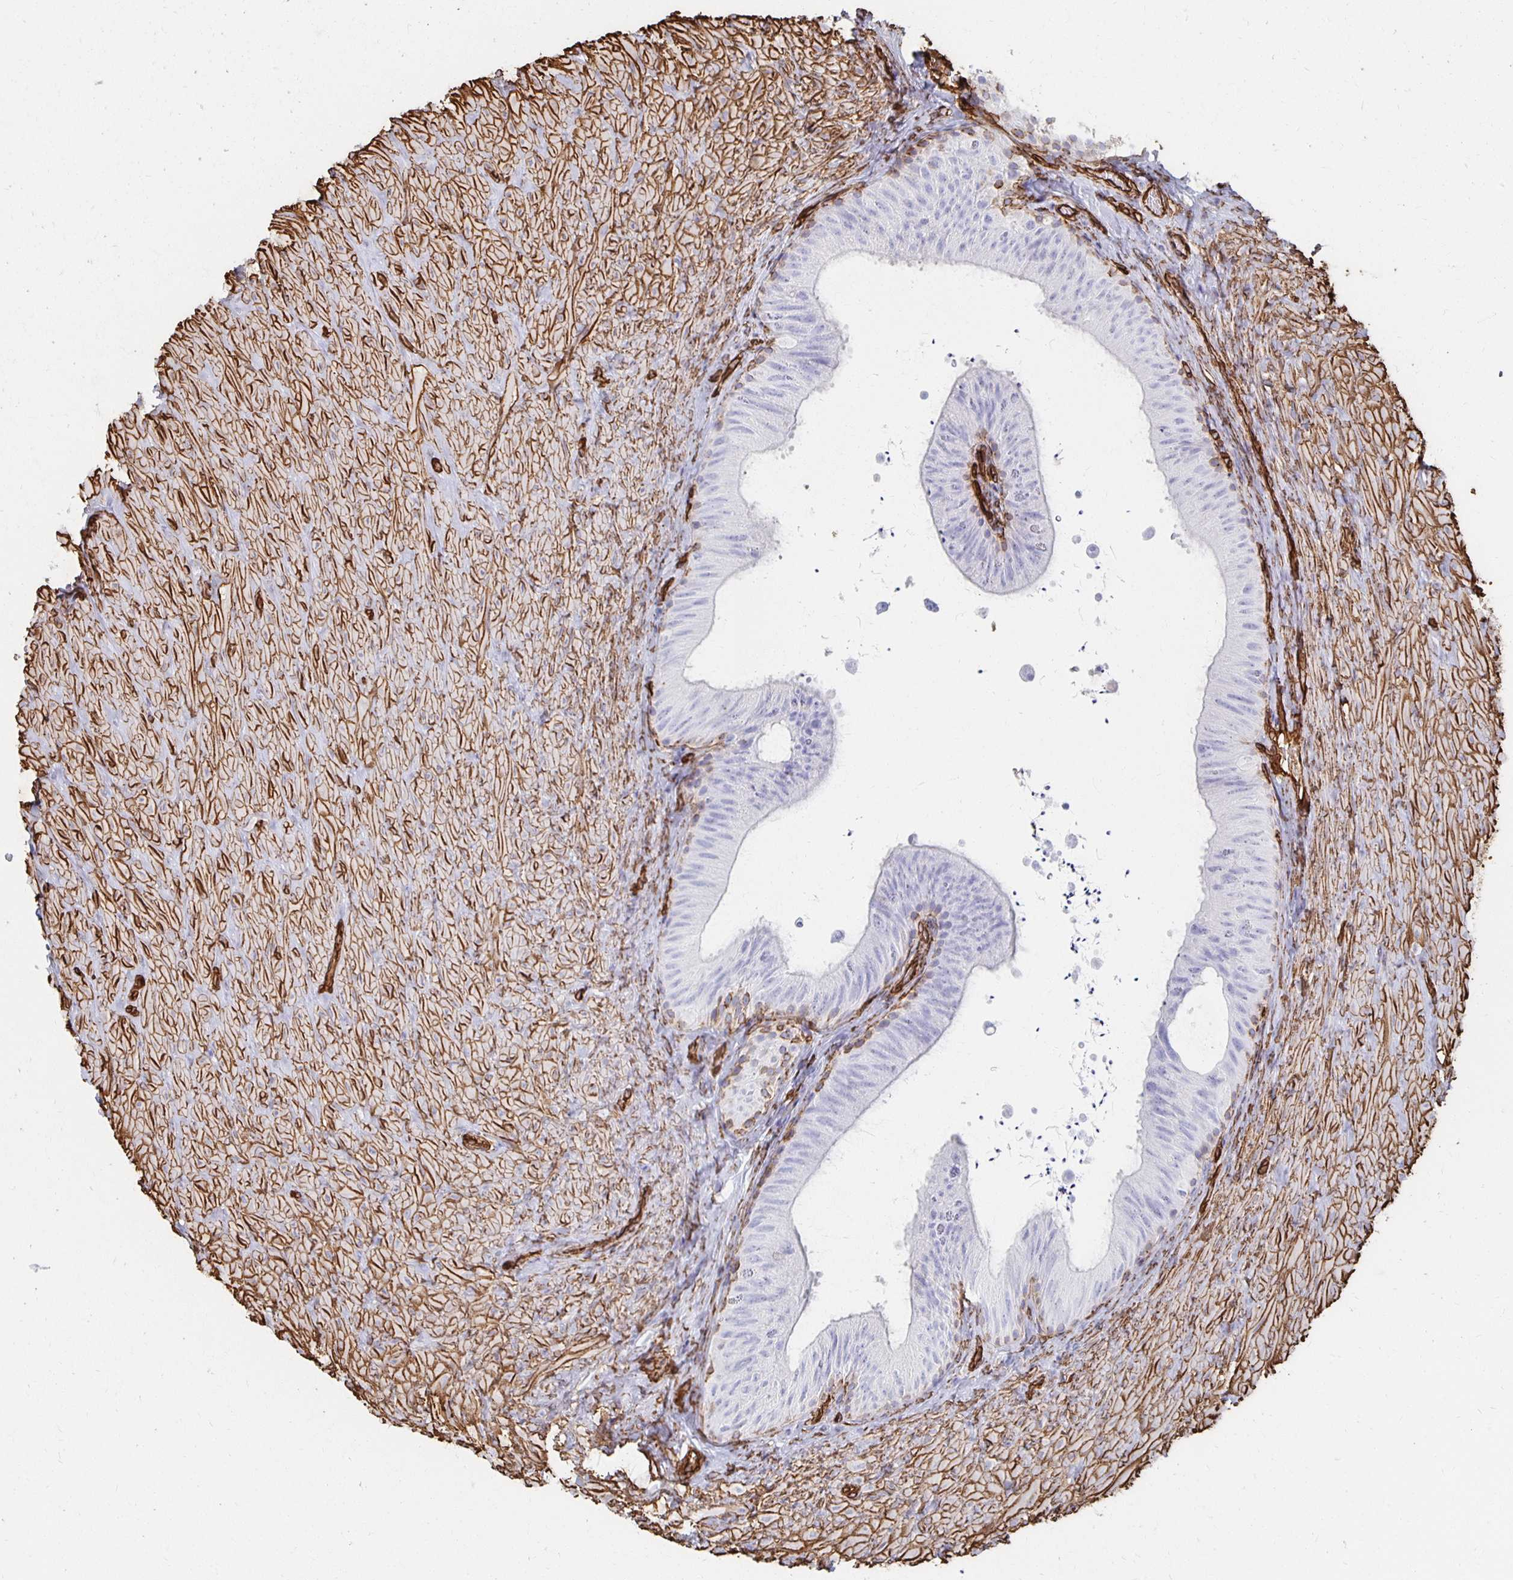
{"staining": {"intensity": "negative", "quantity": "none", "location": "none"}, "tissue": "epididymis", "cell_type": "Glandular cells", "image_type": "normal", "snomed": [{"axis": "morphology", "description": "Normal tissue, NOS"}, {"axis": "topography", "description": "Epididymis, spermatic cord, NOS"}, {"axis": "topography", "description": "Epididymis"}], "caption": "Immunohistochemistry photomicrograph of unremarkable epididymis: human epididymis stained with DAB (3,3'-diaminobenzidine) displays no significant protein expression in glandular cells.", "gene": "VIPR2", "patient": {"sex": "male", "age": 31}}